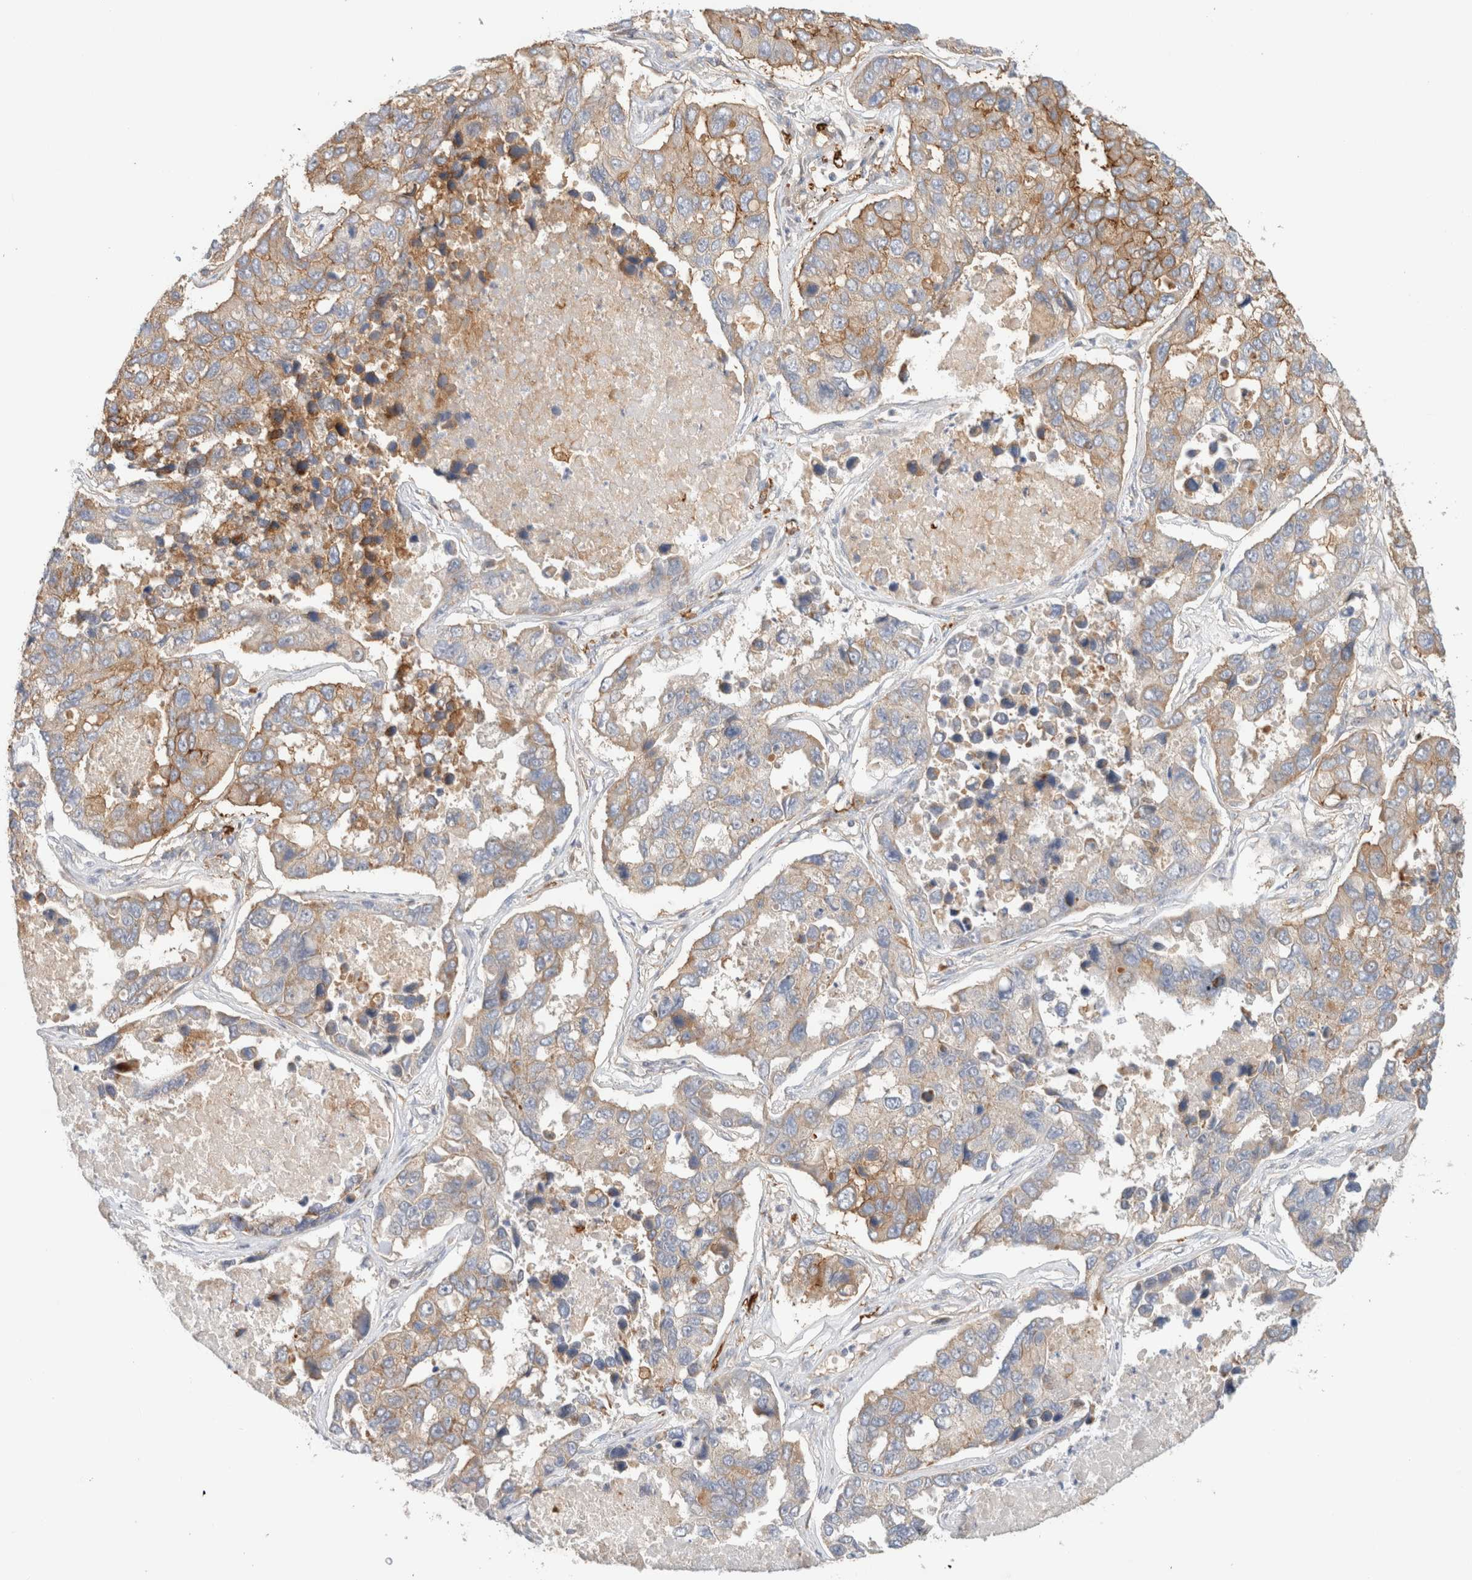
{"staining": {"intensity": "weak", "quantity": ">75%", "location": "cytoplasmic/membranous"}, "tissue": "lung cancer", "cell_type": "Tumor cells", "image_type": "cancer", "snomed": [{"axis": "morphology", "description": "Adenocarcinoma, NOS"}, {"axis": "topography", "description": "Lung"}], "caption": "High-magnification brightfield microscopy of lung adenocarcinoma stained with DAB (brown) and counterstained with hematoxylin (blue). tumor cells exhibit weak cytoplasmic/membranous expression is present in about>75% of cells.", "gene": "MRM3", "patient": {"sex": "male", "age": 64}}